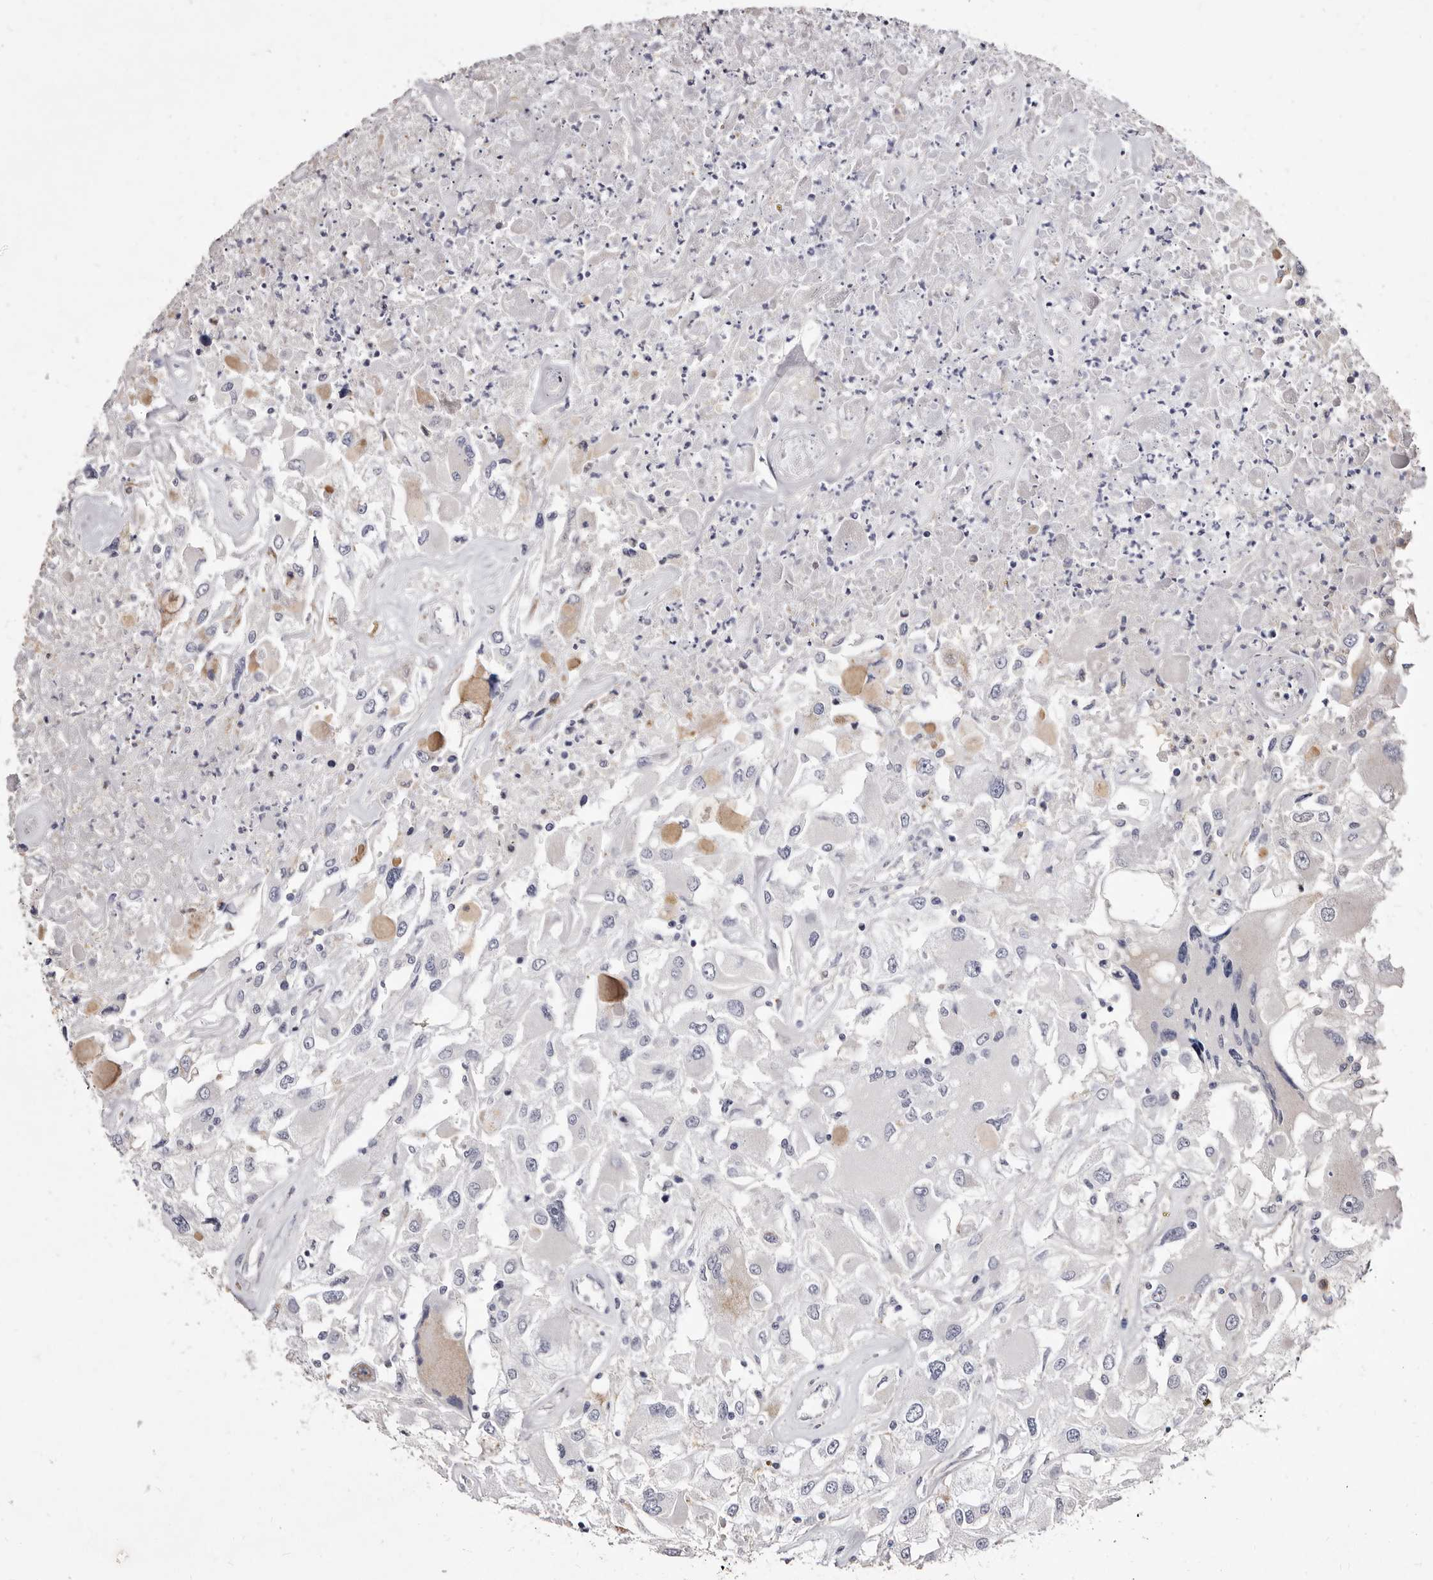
{"staining": {"intensity": "negative", "quantity": "none", "location": "none"}, "tissue": "renal cancer", "cell_type": "Tumor cells", "image_type": "cancer", "snomed": [{"axis": "morphology", "description": "Adenocarcinoma, NOS"}, {"axis": "topography", "description": "Kidney"}], "caption": "This is an immunohistochemistry photomicrograph of human renal cancer (adenocarcinoma). There is no positivity in tumor cells.", "gene": "CYP2E1", "patient": {"sex": "female", "age": 52}}